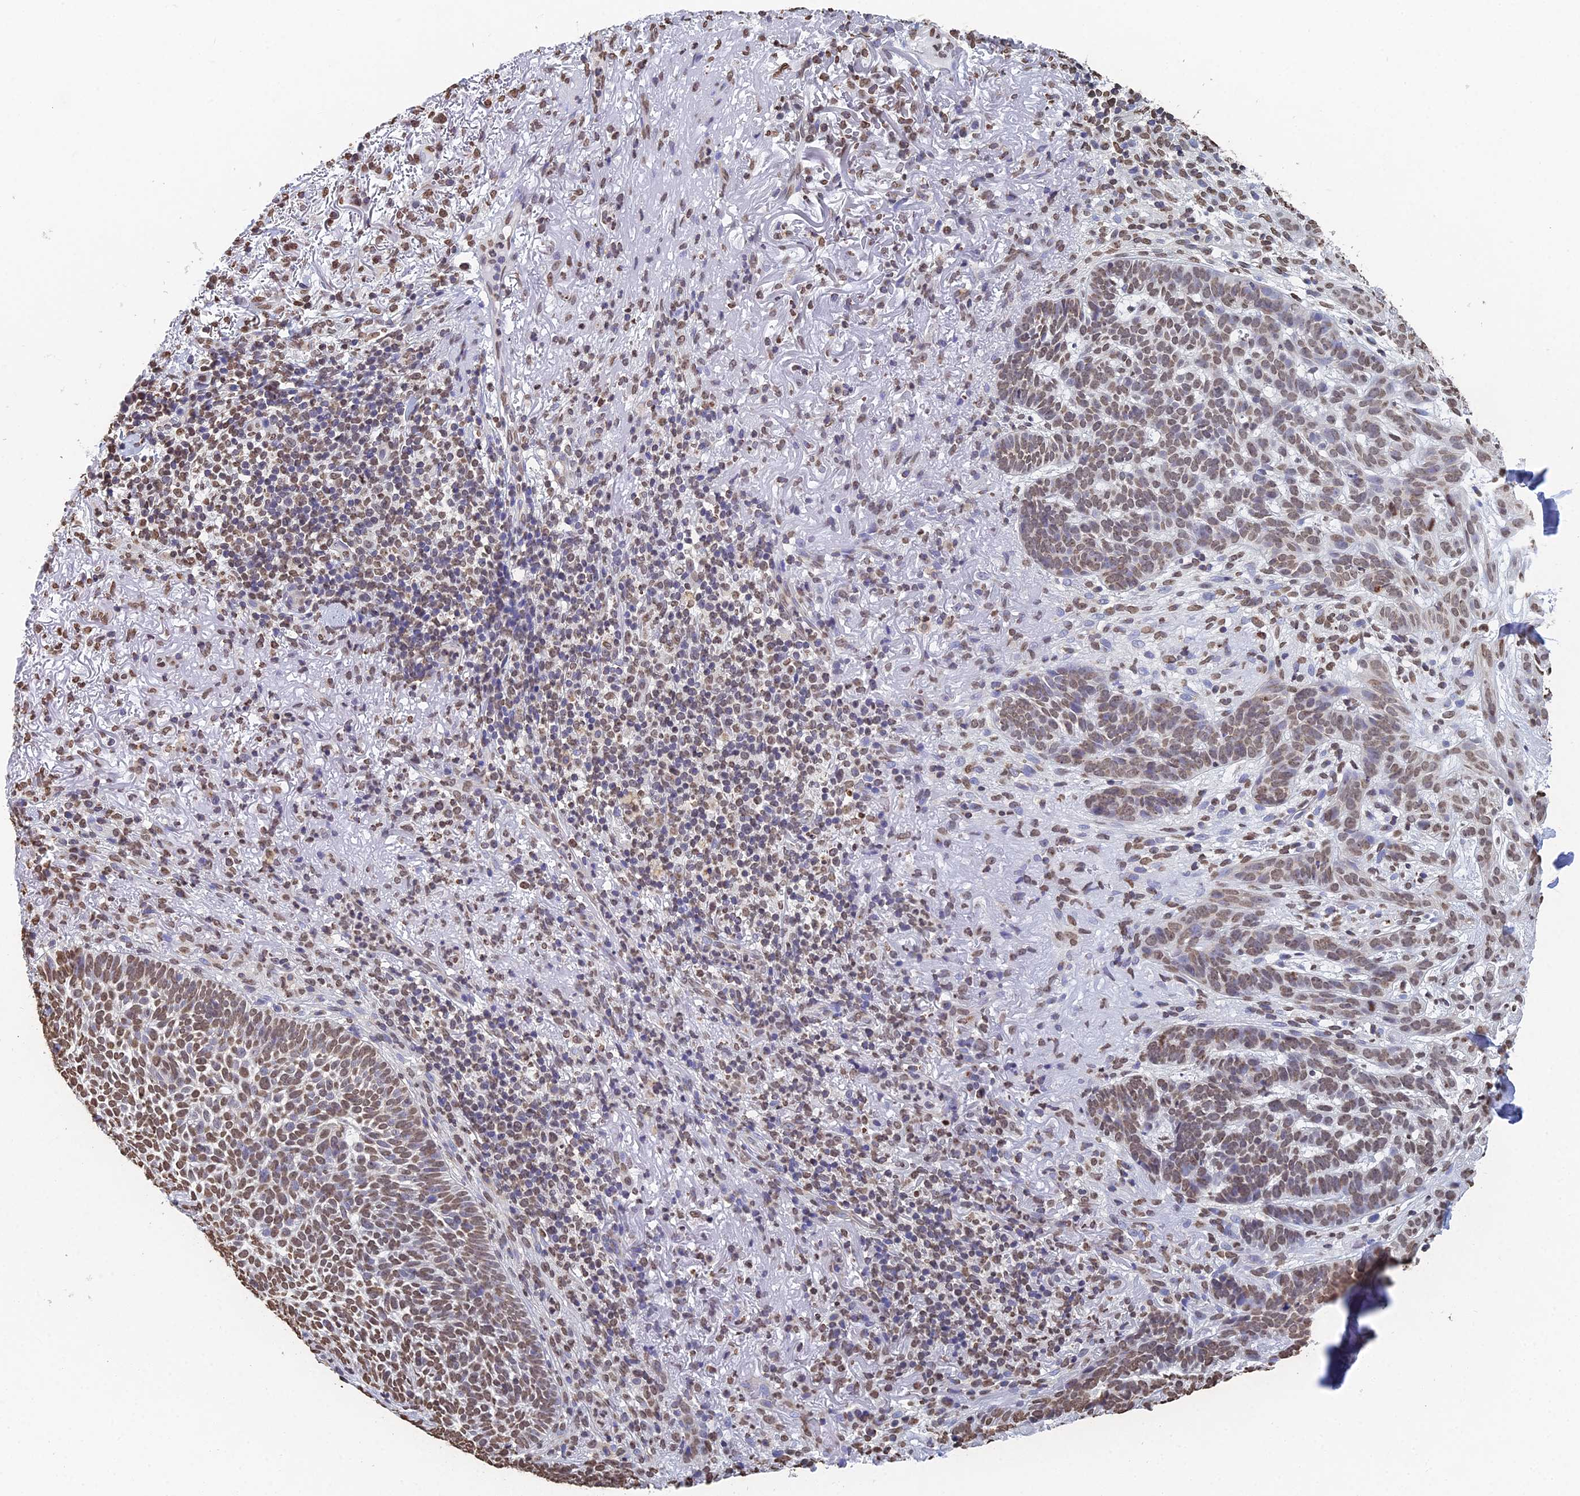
{"staining": {"intensity": "moderate", "quantity": ">75%", "location": "nuclear"}, "tissue": "skin cancer", "cell_type": "Tumor cells", "image_type": "cancer", "snomed": [{"axis": "morphology", "description": "Basal cell carcinoma"}, {"axis": "topography", "description": "Skin"}], "caption": "Tumor cells reveal moderate nuclear expression in about >75% of cells in skin cancer. (IHC, brightfield microscopy, high magnification).", "gene": "GBP3", "patient": {"sex": "female", "age": 78}}